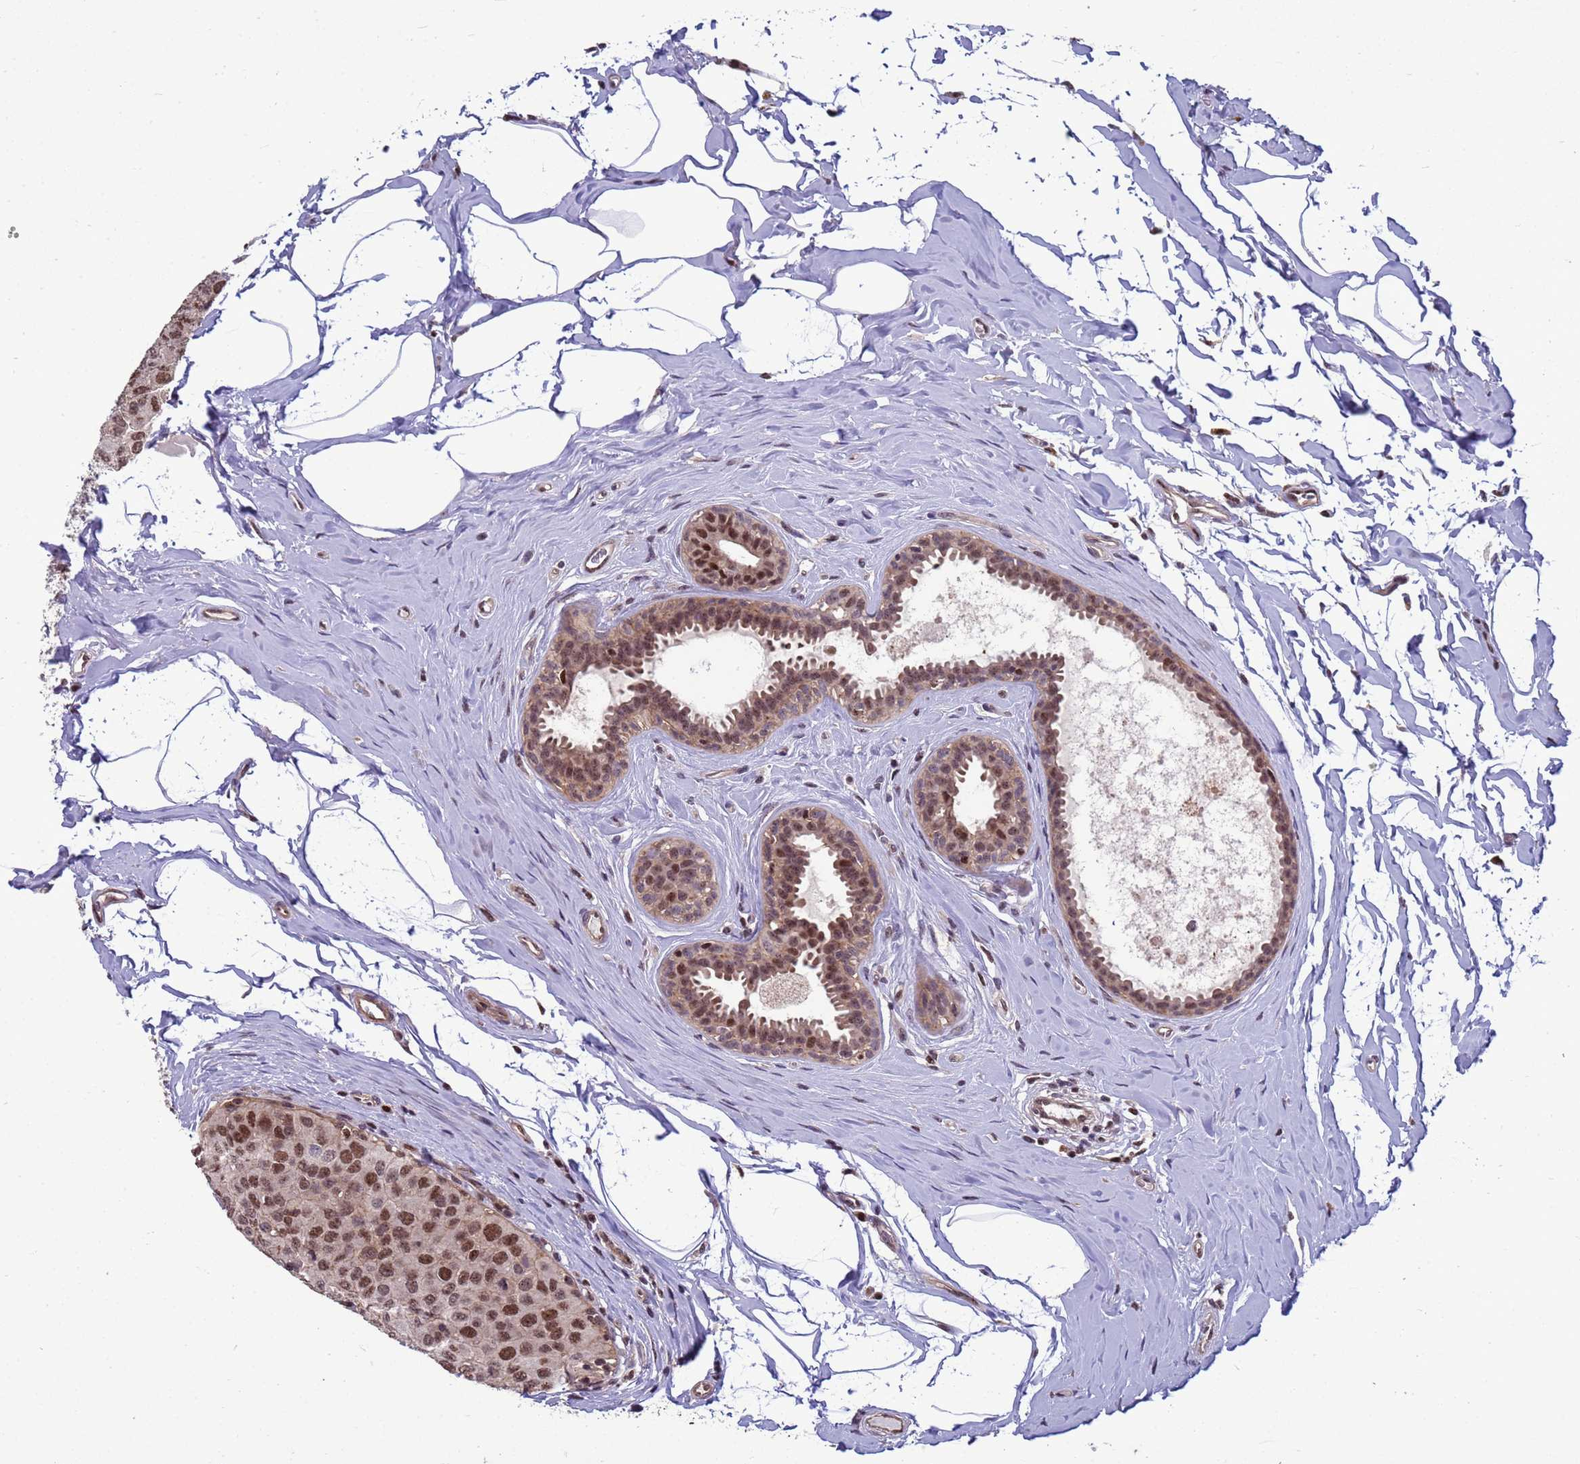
{"staining": {"intensity": "moderate", "quantity": ">75%", "location": "nuclear"}, "tissue": "breast cancer", "cell_type": "Tumor cells", "image_type": "cancer", "snomed": [{"axis": "morphology", "description": "Duct carcinoma"}, {"axis": "topography", "description": "Breast"}], "caption": "A photomicrograph showing moderate nuclear expression in about >75% of tumor cells in breast cancer, as visualized by brown immunohistochemical staining.", "gene": "NSL1", "patient": {"sex": "female", "age": 55}}